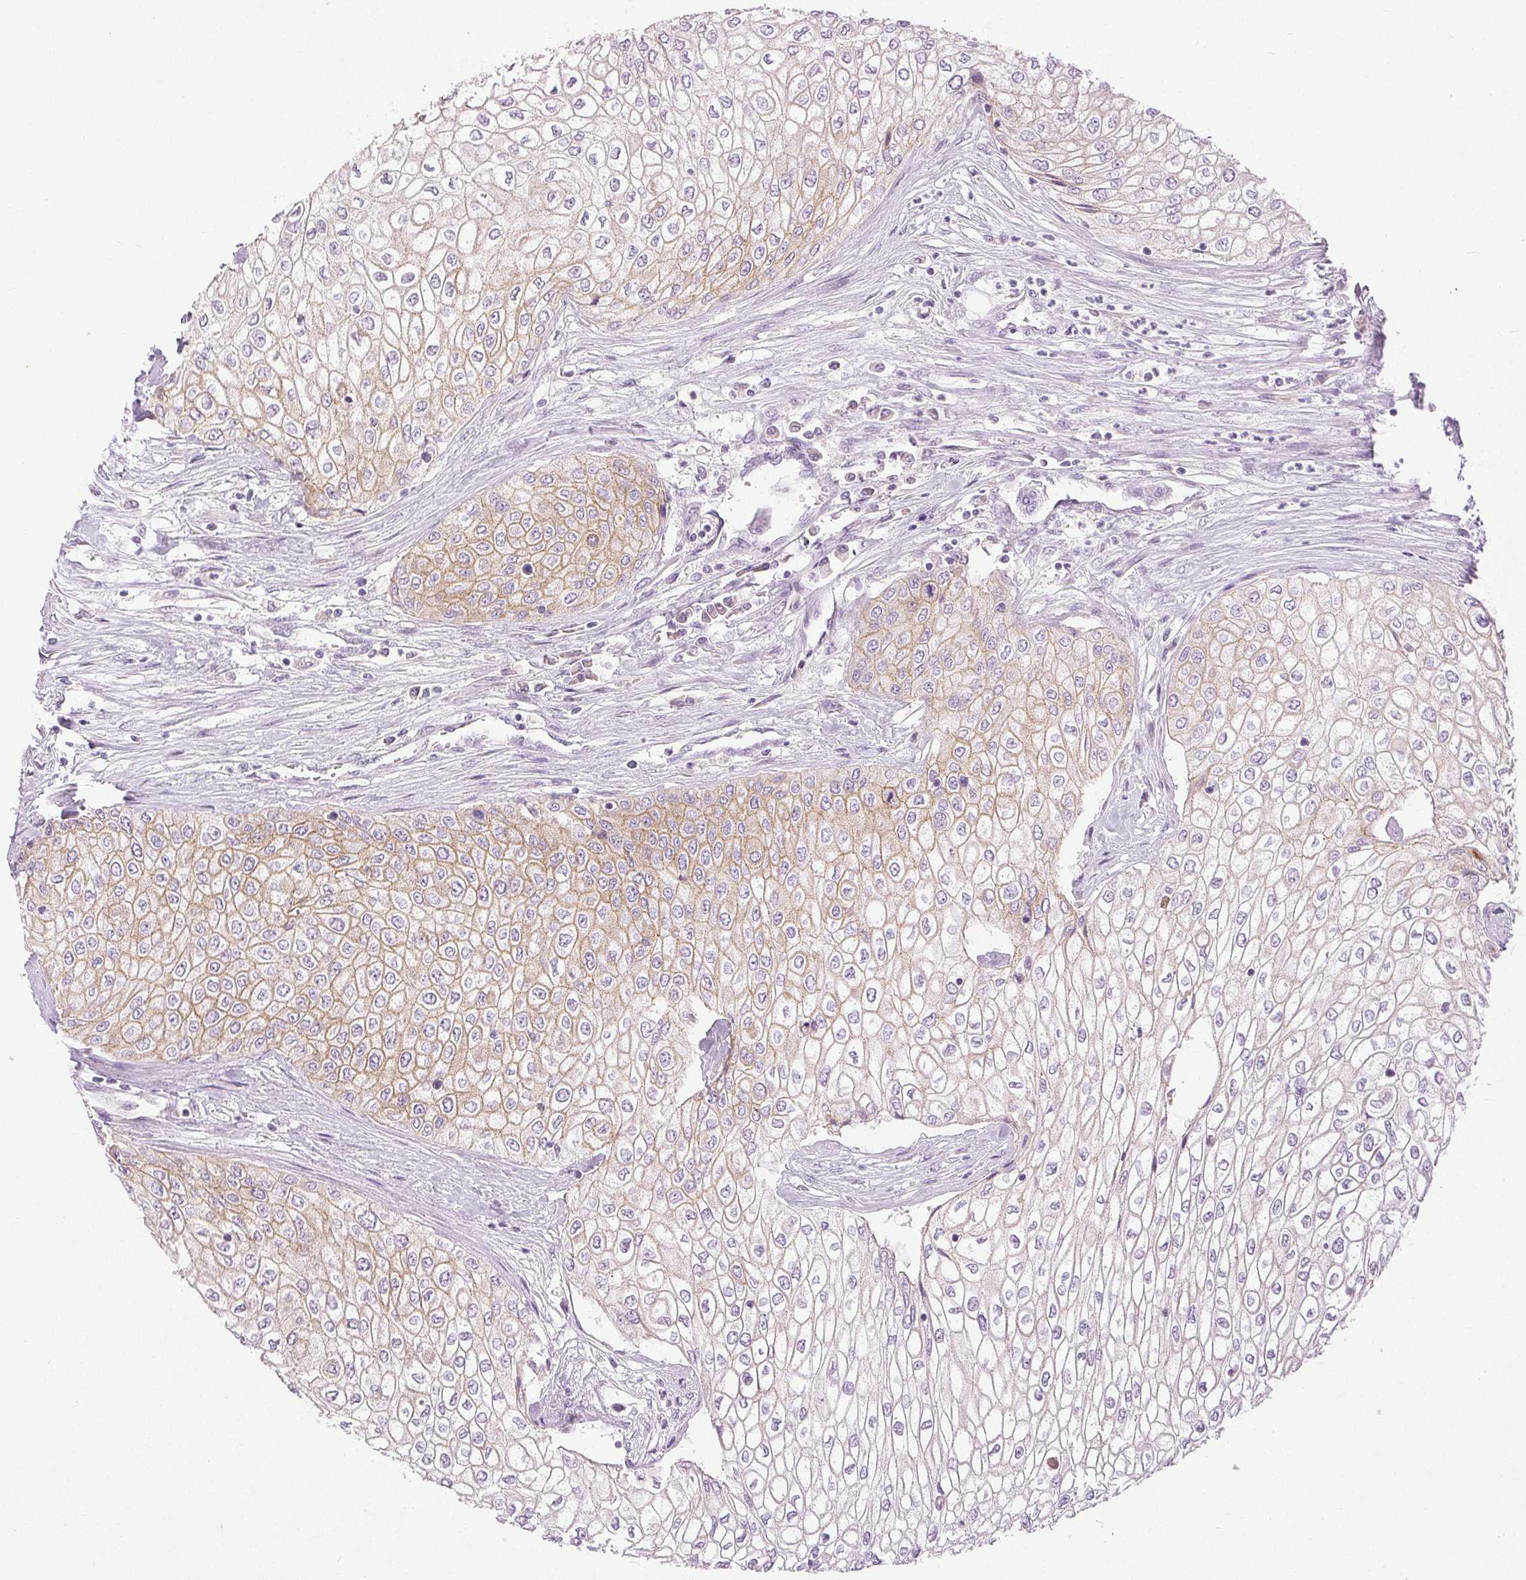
{"staining": {"intensity": "moderate", "quantity": "25%-75%", "location": "cytoplasmic/membranous"}, "tissue": "urothelial cancer", "cell_type": "Tumor cells", "image_type": "cancer", "snomed": [{"axis": "morphology", "description": "Urothelial carcinoma, High grade"}, {"axis": "topography", "description": "Urinary bladder"}], "caption": "Urothelial cancer tissue reveals moderate cytoplasmic/membranous positivity in about 25%-75% of tumor cells", "gene": "DSG3", "patient": {"sex": "male", "age": 62}}